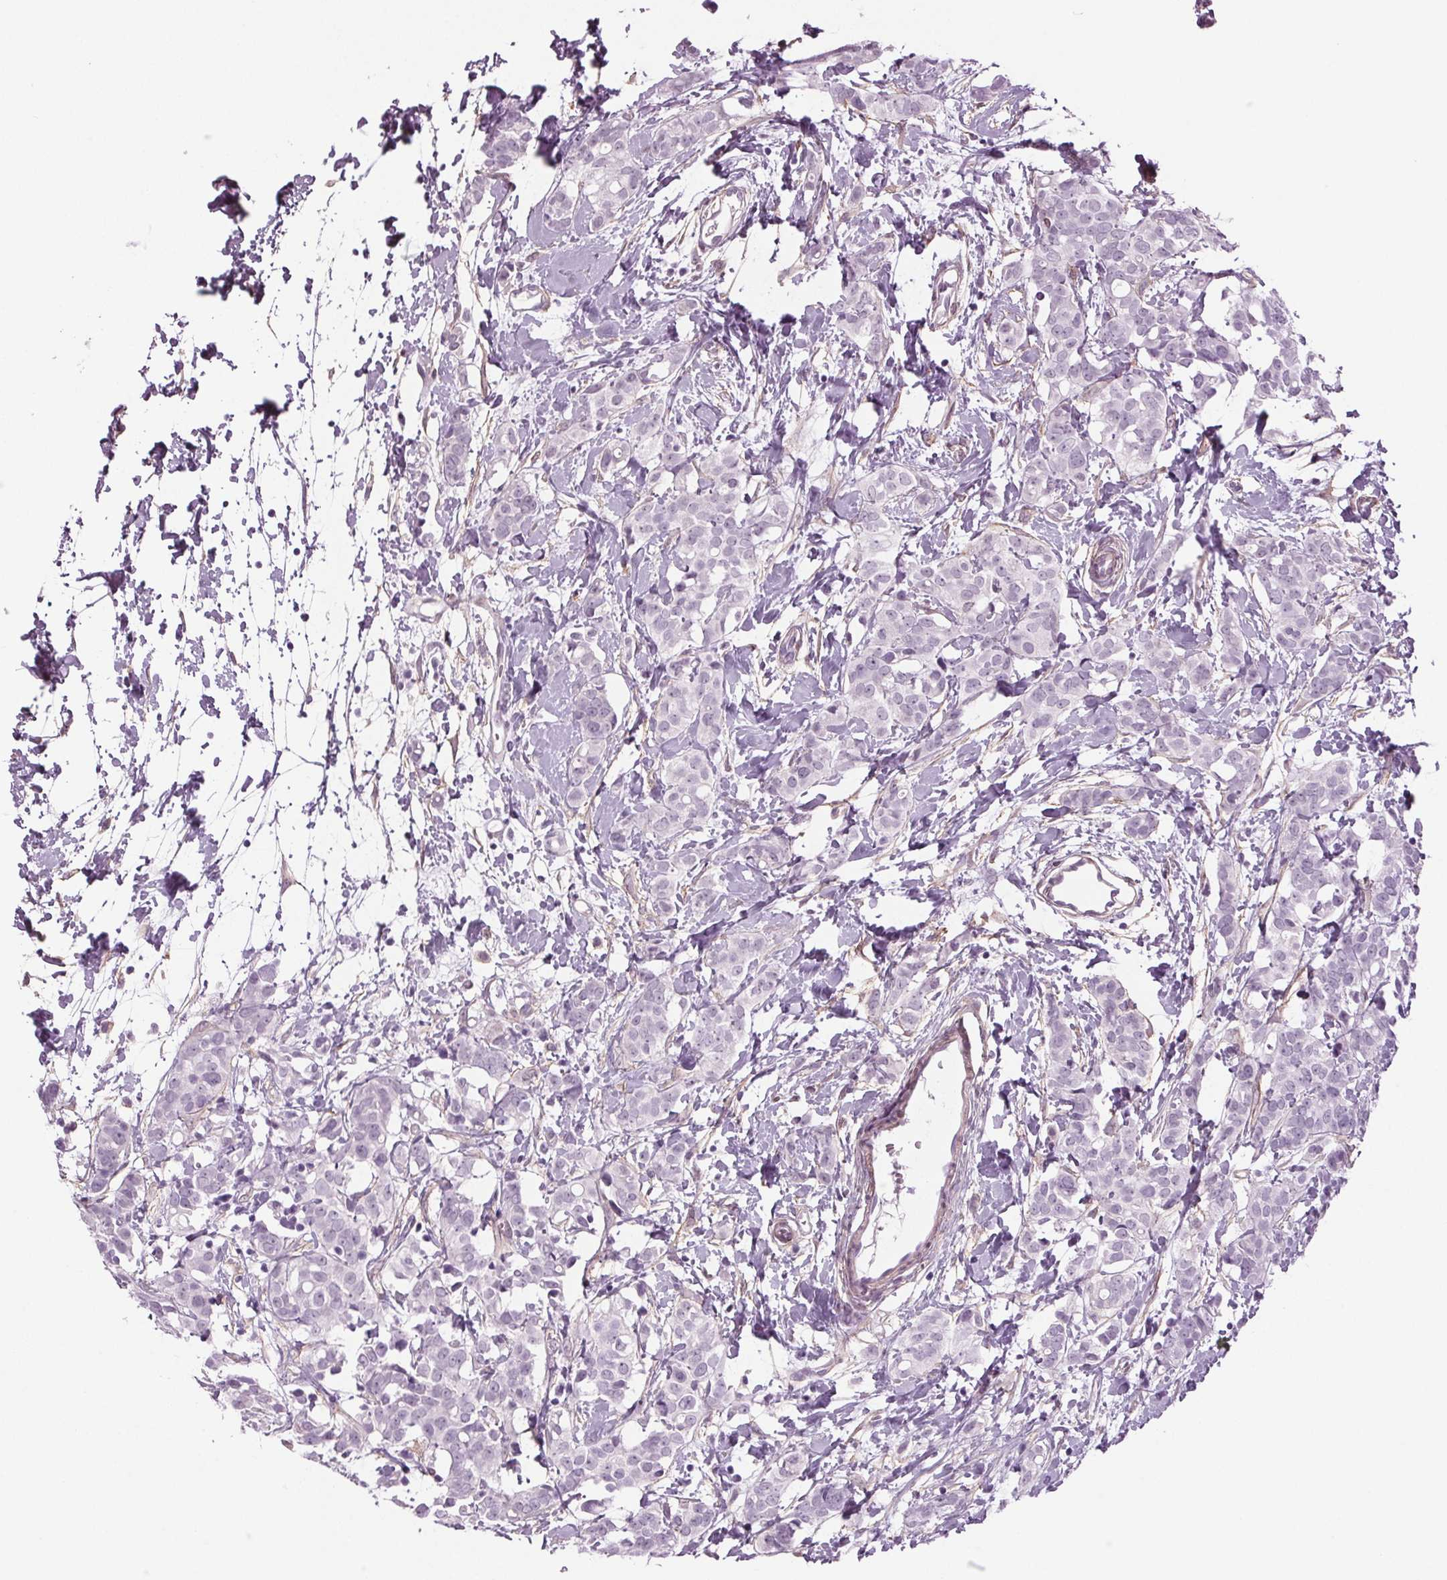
{"staining": {"intensity": "negative", "quantity": "none", "location": "none"}, "tissue": "breast cancer", "cell_type": "Tumor cells", "image_type": "cancer", "snomed": [{"axis": "morphology", "description": "Duct carcinoma"}, {"axis": "topography", "description": "Breast"}], "caption": "Immunohistochemical staining of infiltrating ductal carcinoma (breast) demonstrates no significant staining in tumor cells.", "gene": "BHLHE22", "patient": {"sex": "female", "age": 40}}